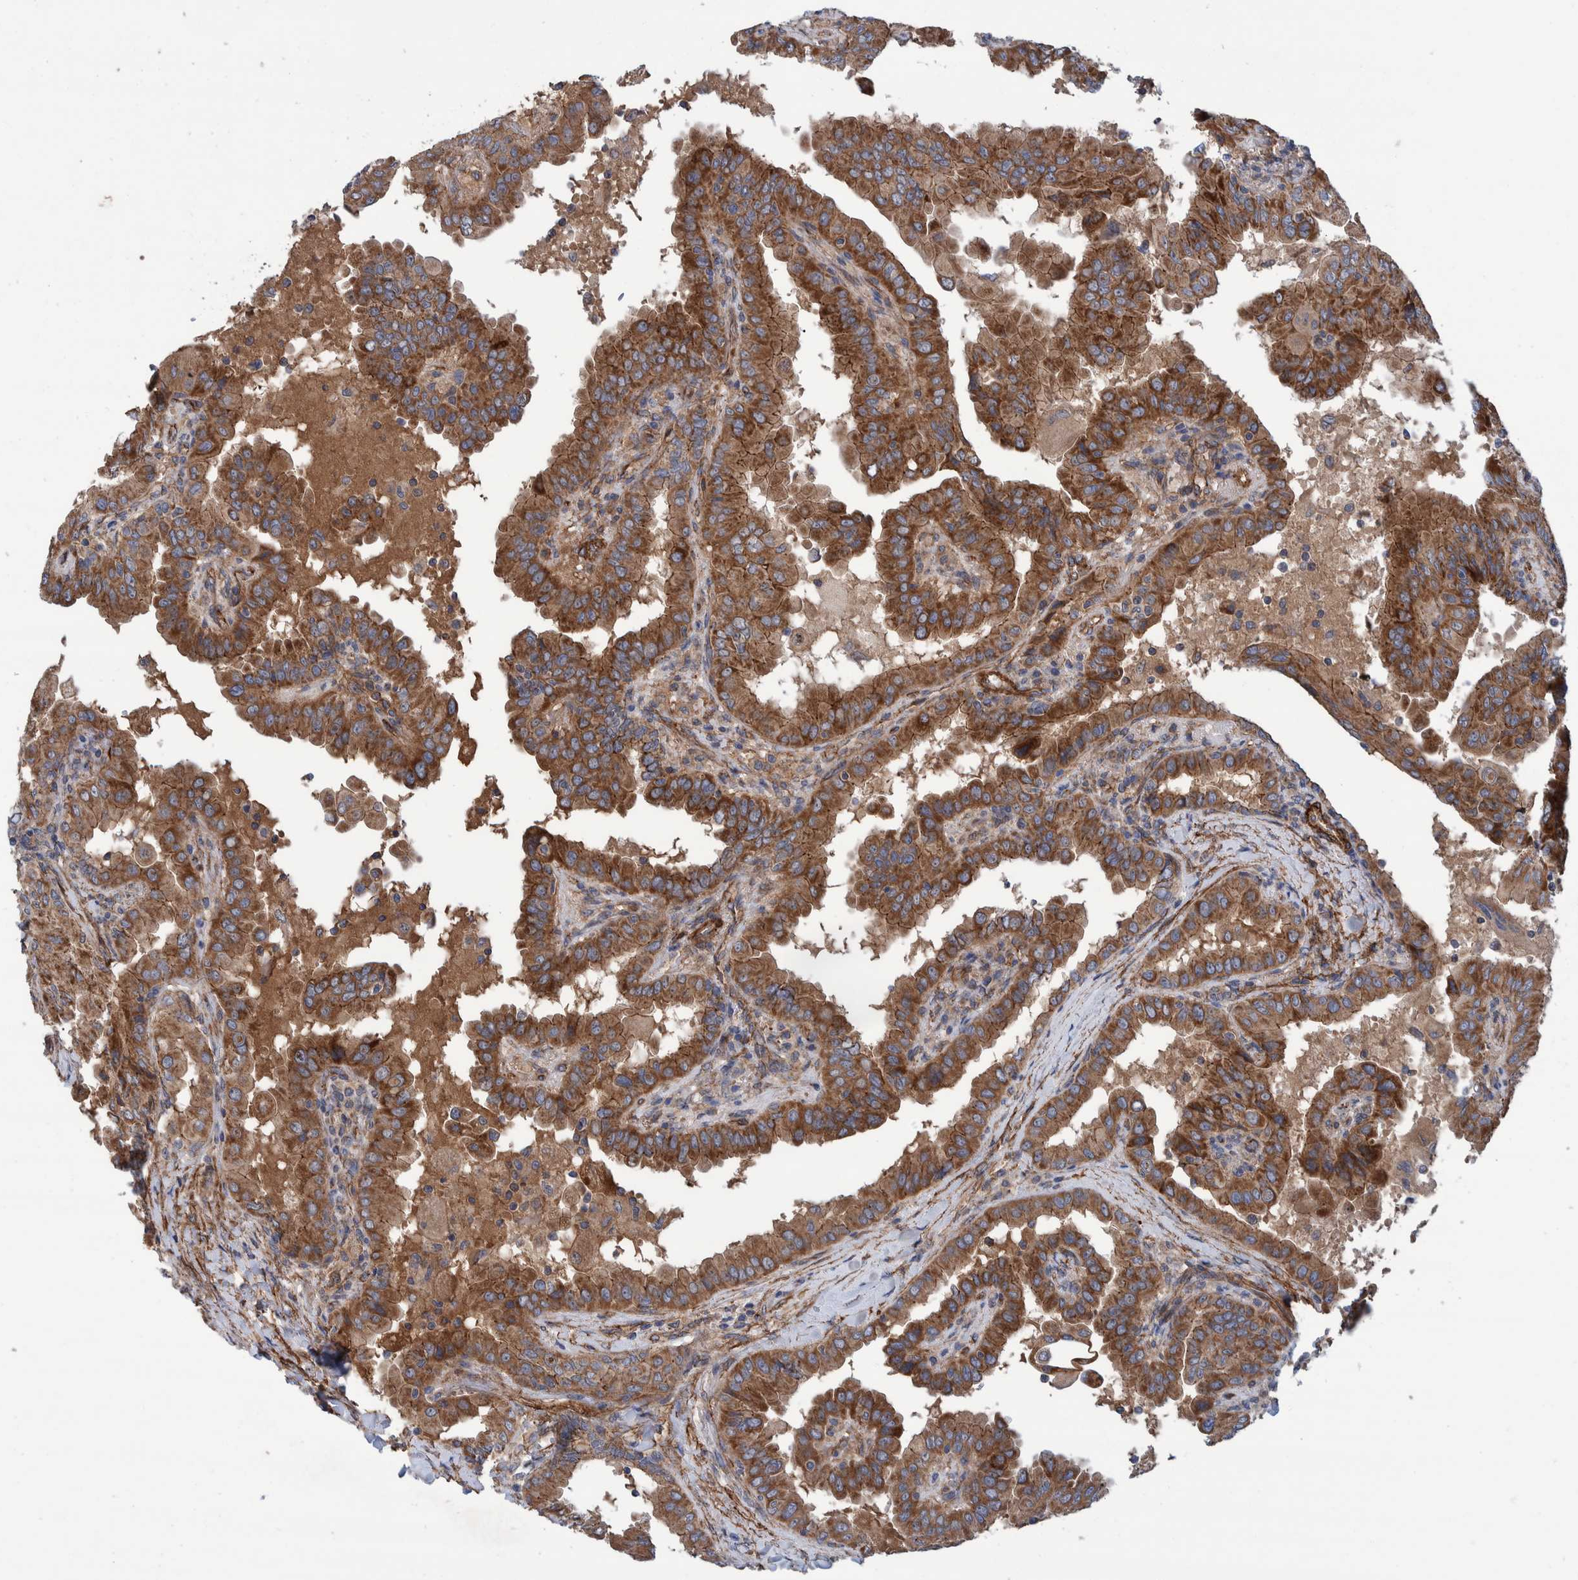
{"staining": {"intensity": "moderate", "quantity": ">75%", "location": "cytoplasmic/membranous"}, "tissue": "thyroid cancer", "cell_type": "Tumor cells", "image_type": "cancer", "snomed": [{"axis": "morphology", "description": "Papillary adenocarcinoma, NOS"}, {"axis": "topography", "description": "Thyroid gland"}], "caption": "A photomicrograph of papillary adenocarcinoma (thyroid) stained for a protein exhibits moderate cytoplasmic/membranous brown staining in tumor cells.", "gene": "SLC25A10", "patient": {"sex": "male", "age": 33}}